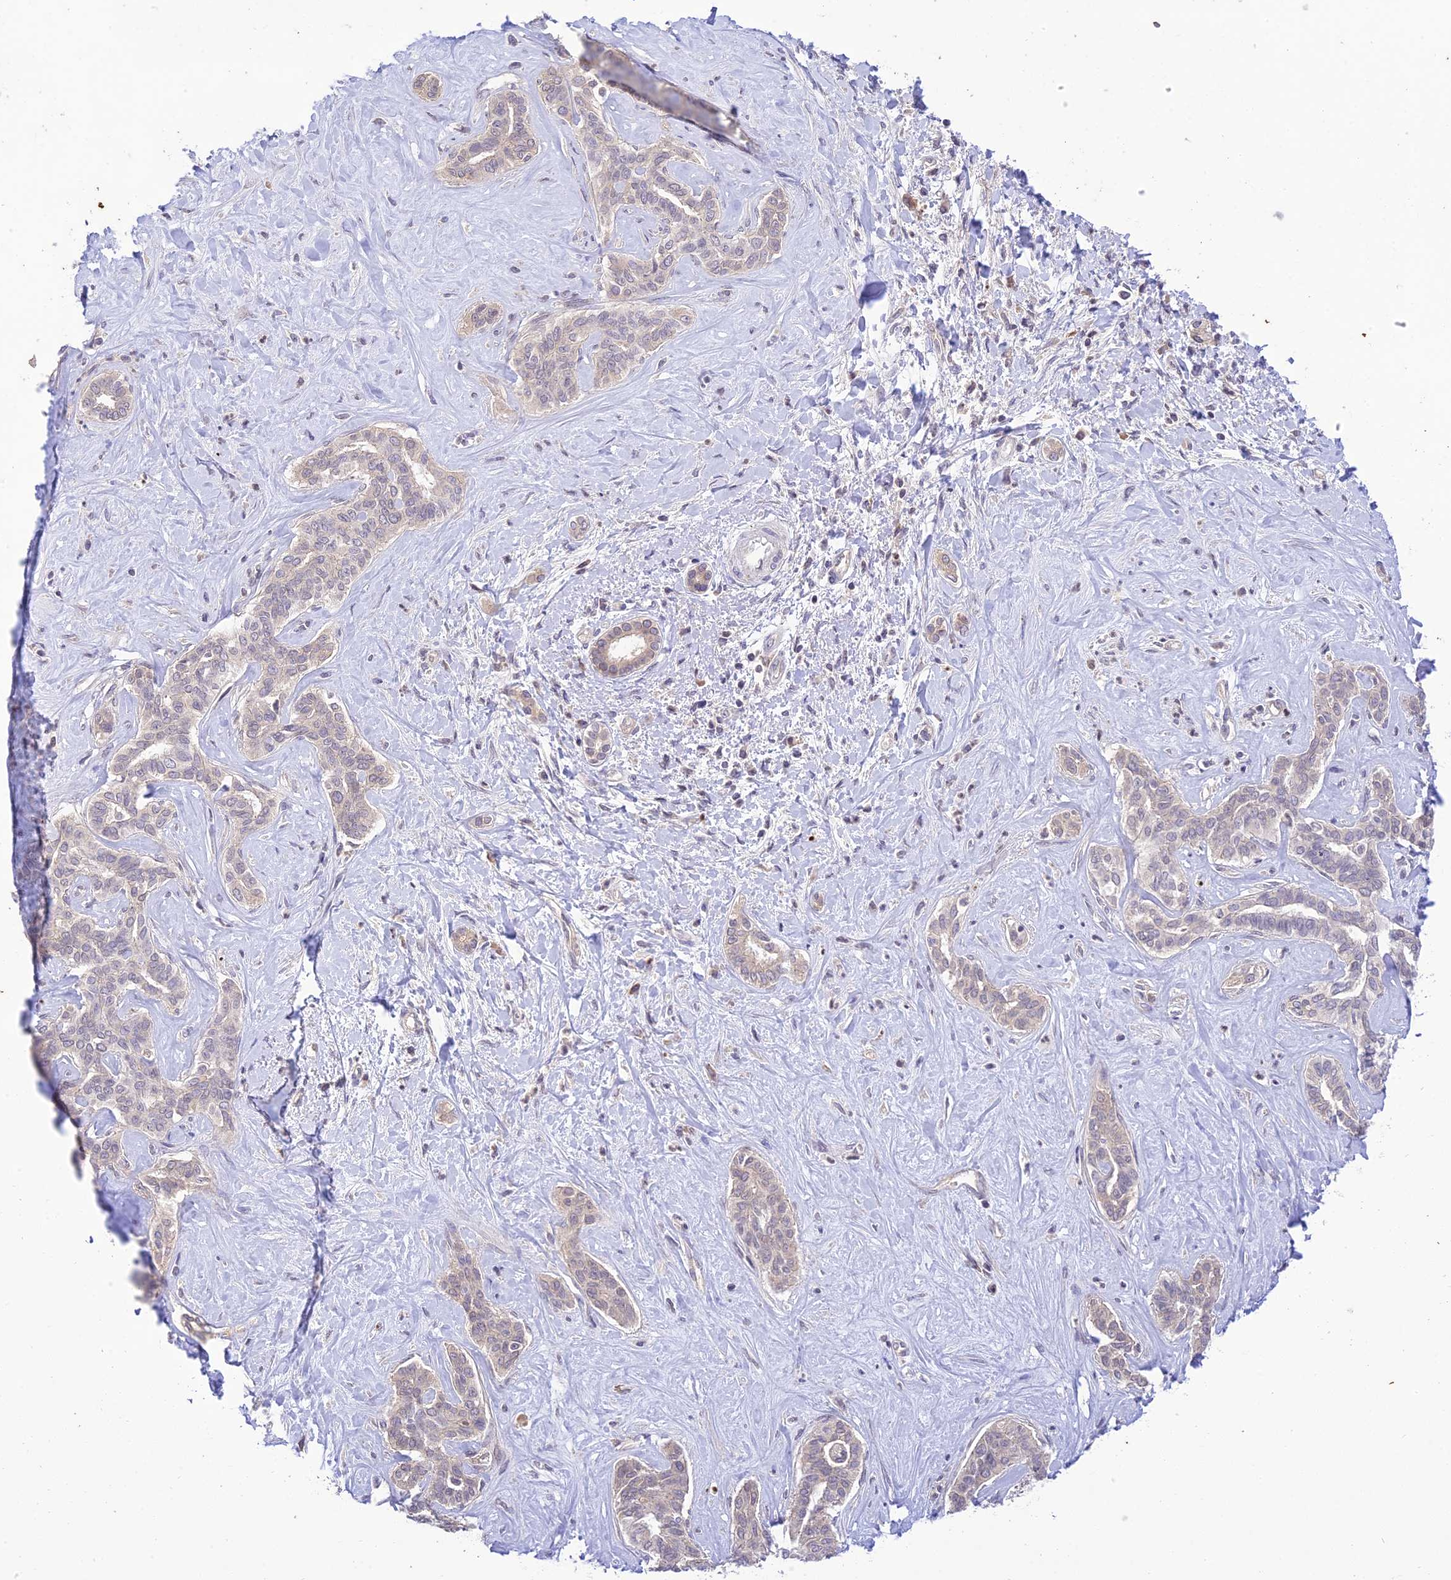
{"staining": {"intensity": "weak", "quantity": "<25%", "location": "cytoplasmic/membranous"}, "tissue": "liver cancer", "cell_type": "Tumor cells", "image_type": "cancer", "snomed": [{"axis": "morphology", "description": "Cholangiocarcinoma"}, {"axis": "topography", "description": "Liver"}], "caption": "This is an IHC micrograph of liver cancer (cholangiocarcinoma). There is no positivity in tumor cells.", "gene": "TEKT1", "patient": {"sex": "female", "age": 77}}